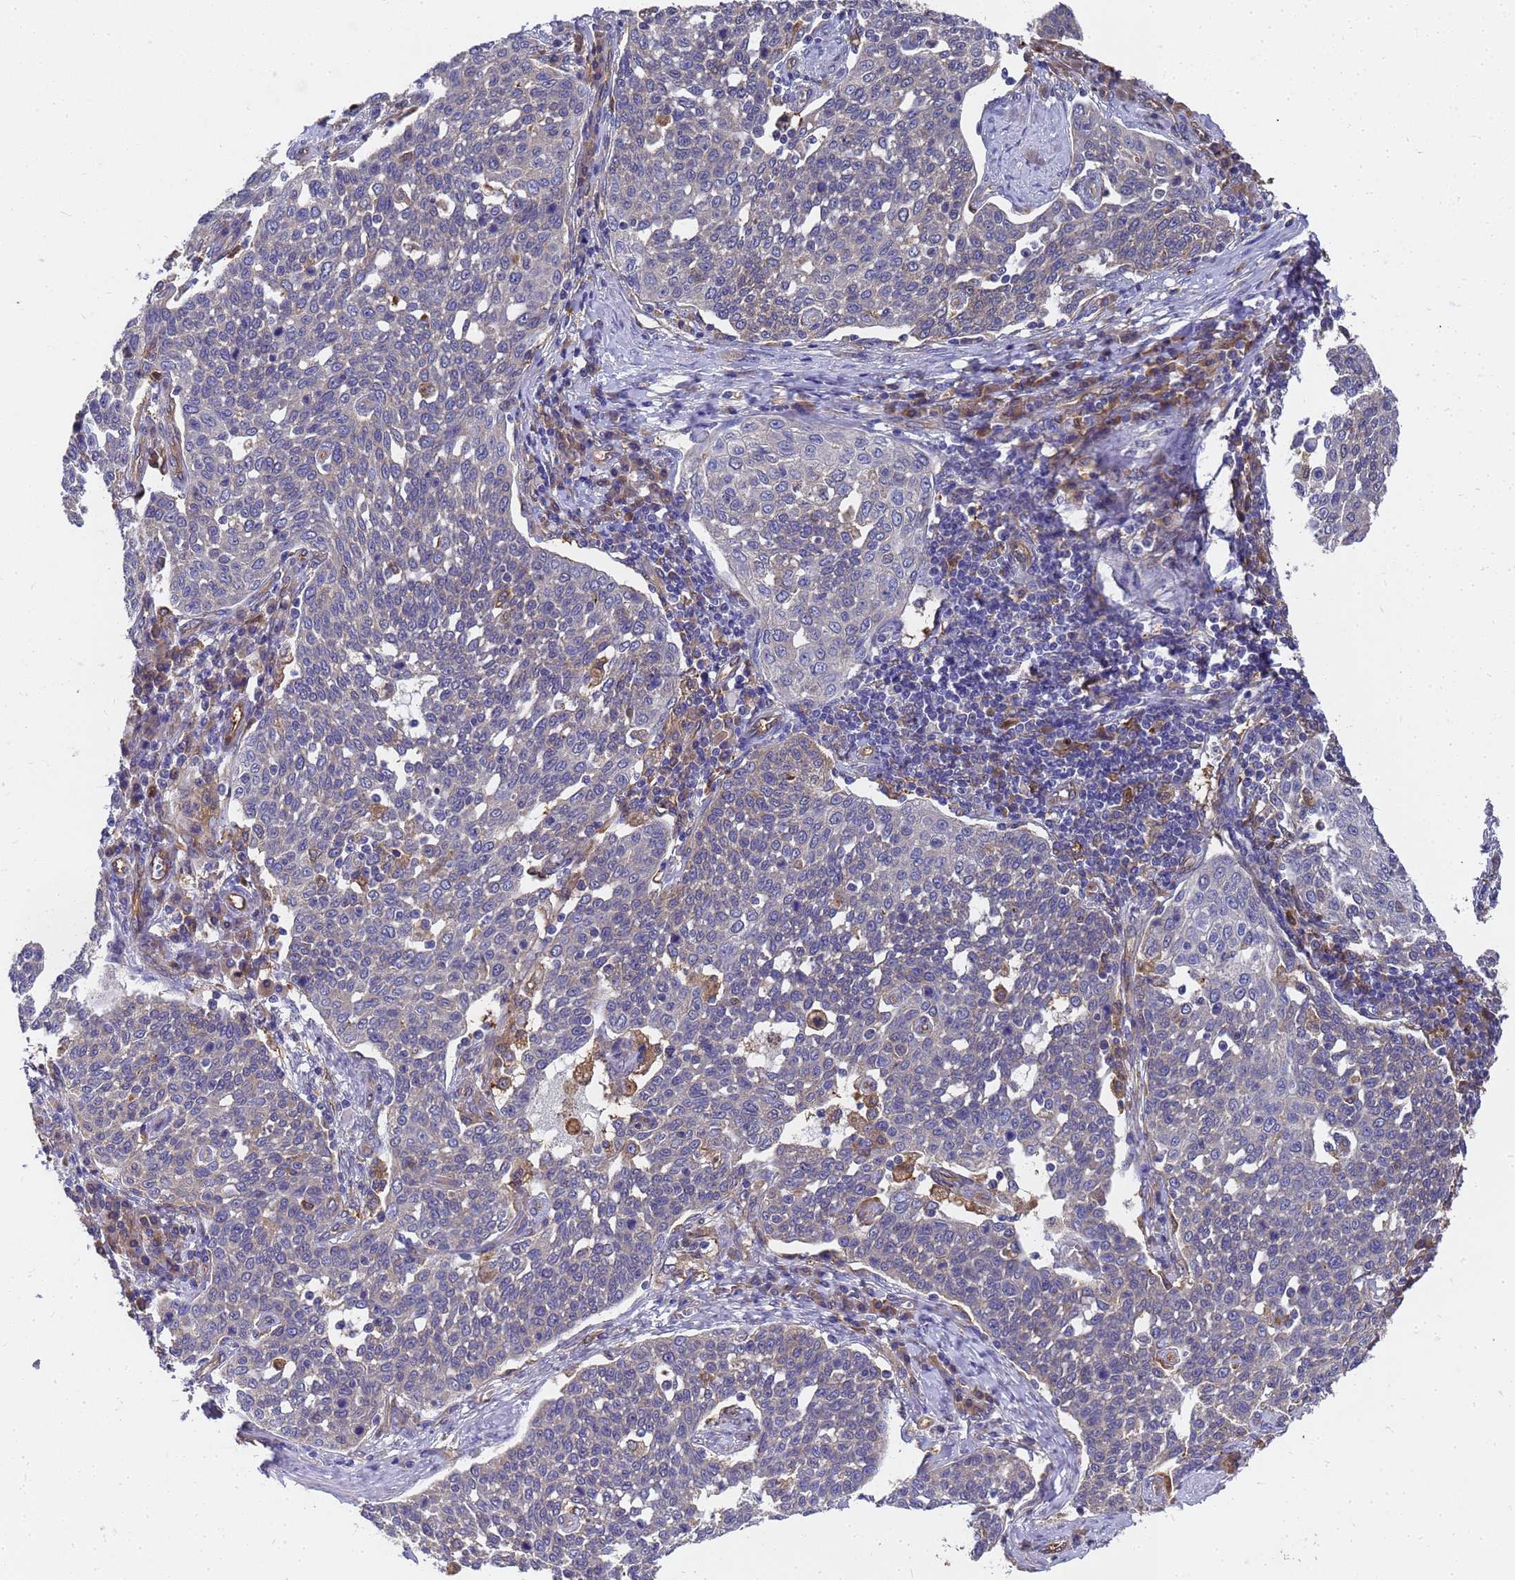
{"staining": {"intensity": "negative", "quantity": "none", "location": "none"}, "tissue": "cervical cancer", "cell_type": "Tumor cells", "image_type": "cancer", "snomed": [{"axis": "morphology", "description": "Squamous cell carcinoma, NOS"}, {"axis": "topography", "description": "Cervix"}], "caption": "Image shows no protein expression in tumor cells of squamous cell carcinoma (cervical) tissue. The staining was performed using DAB to visualize the protein expression in brown, while the nuclei were stained in blue with hematoxylin (Magnification: 20x).", "gene": "SLC35E2B", "patient": {"sex": "female", "age": 34}}